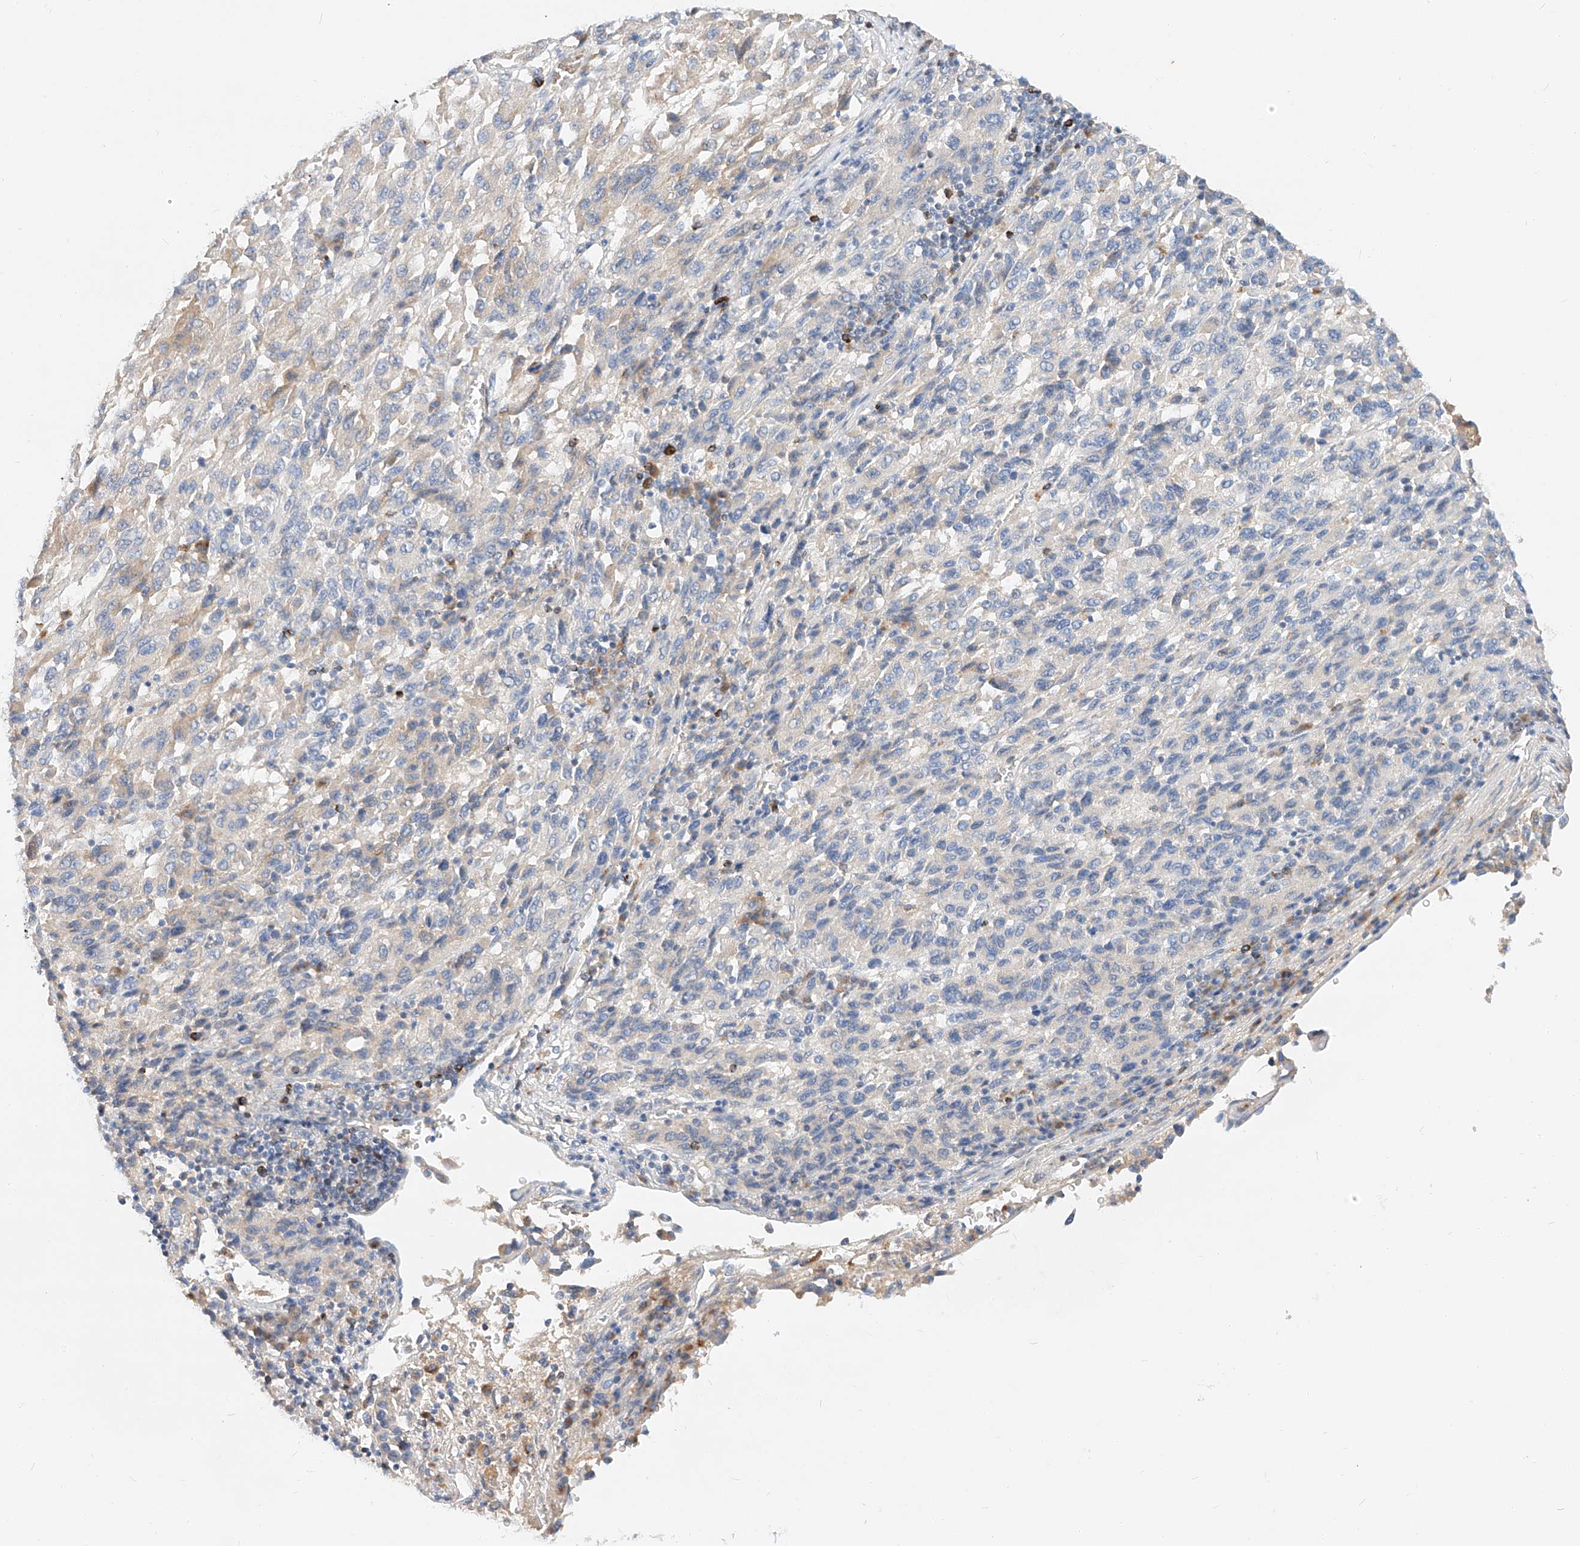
{"staining": {"intensity": "negative", "quantity": "none", "location": "none"}, "tissue": "melanoma", "cell_type": "Tumor cells", "image_type": "cancer", "snomed": [{"axis": "morphology", "description": "Malignant melanoma, Metastatic site"}, {"axis": "topography", "description": "Lung"}], "caption": "Malignant melanoma (metastatic site) was stained to show a protein in brown. There is no significant positivity in tumor cells.", "gene": "MAP7", "patient": {"sex": "male", "age": 64}}